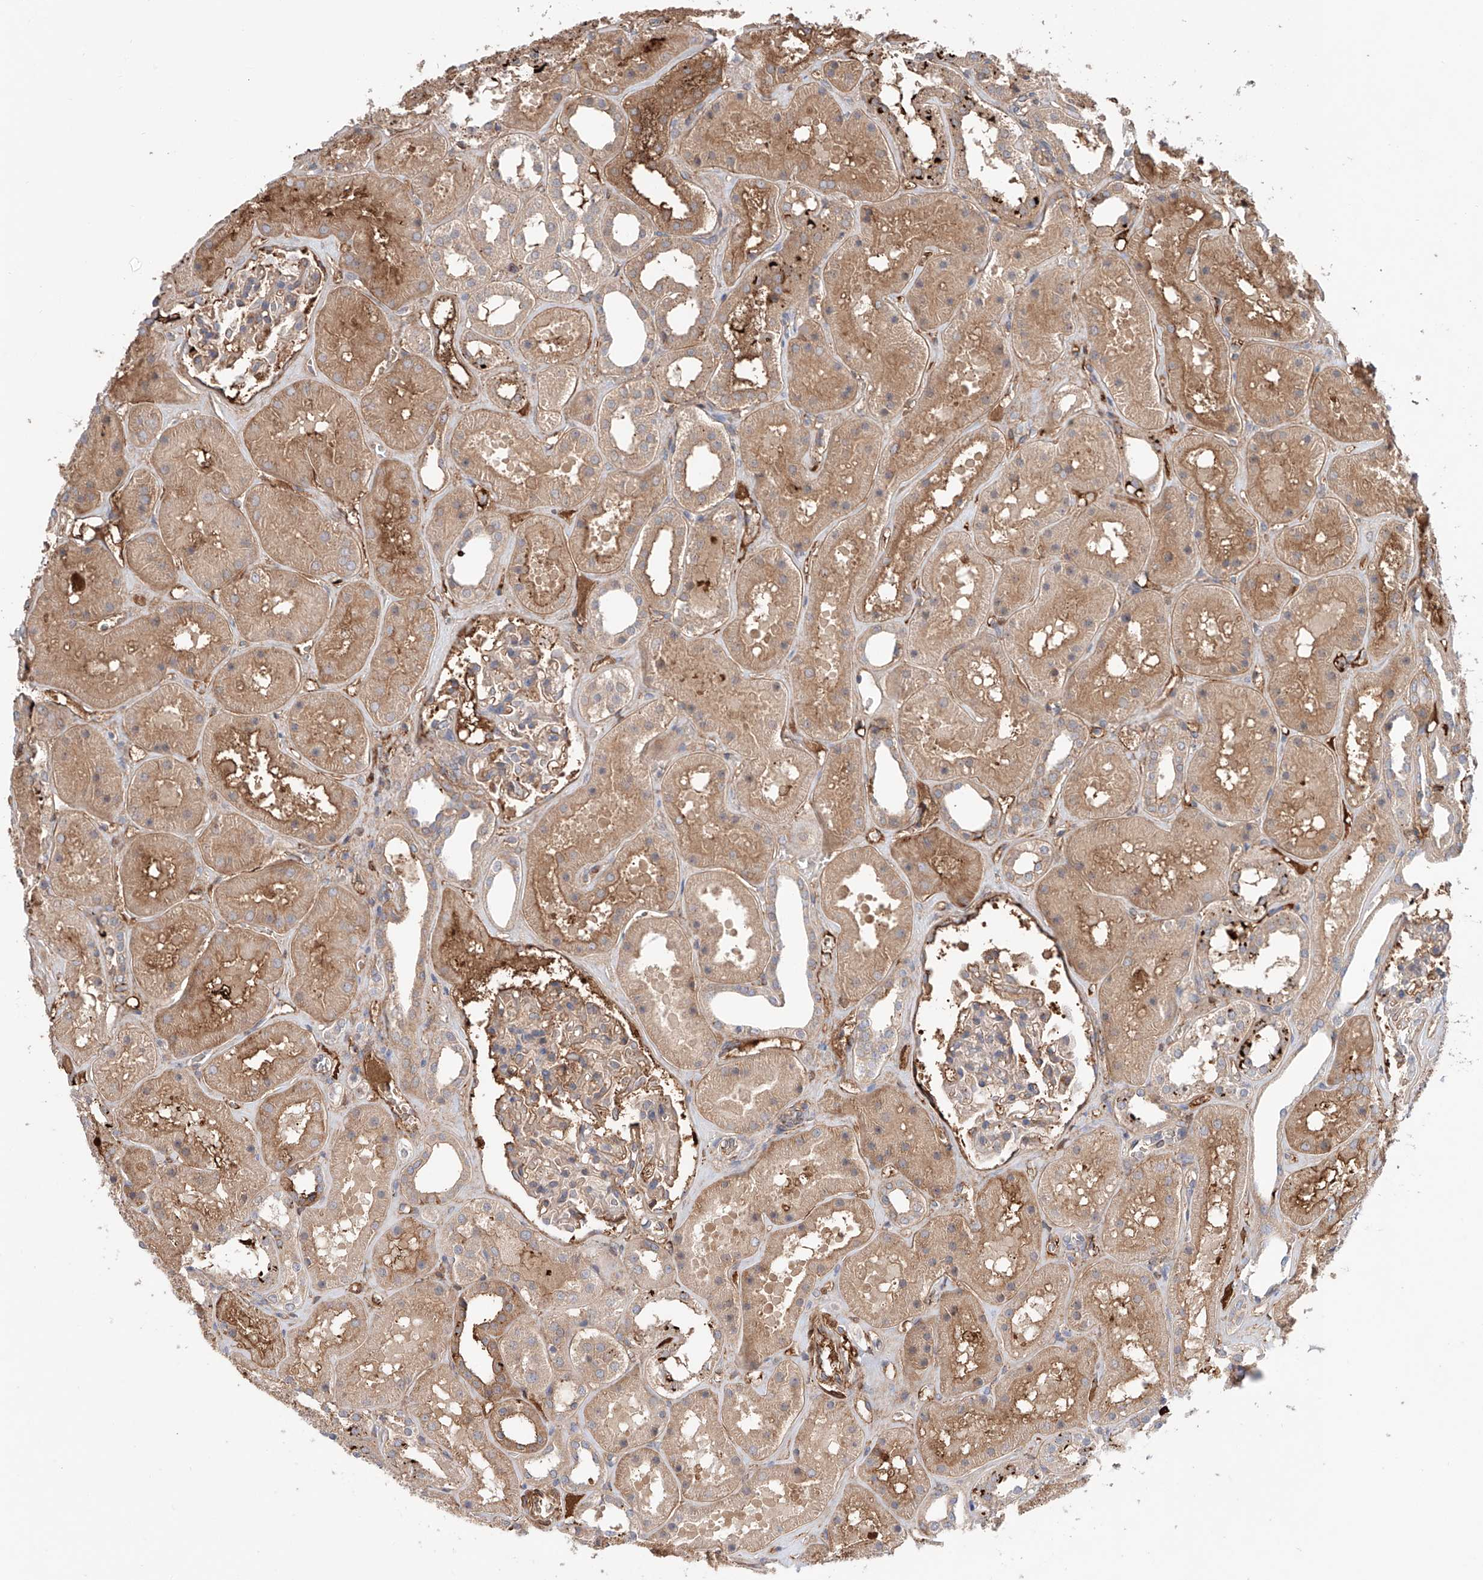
{"staining": {"intensity": "weak", "quantity": "25%-75%", "location": "cytoplasmic/membranous"}, "tissue": "kidney", "cell_type": "Cells in glomeruli", "image_type": "normal", "snomed": [{"axis": "morphology", "description": "Normal tissue, NOS"}, {"axis": "topography", "description": "Kidney"}], "caption": "Brown immunohistochemical staining in benign human kidney displays weak cytoplasmic/membranous positivity in about 25%-75% of cells in glomeruli. Nuclei are stained in blue.", "gene": "PGGT1B", "patient": {"sex": "female", "age": 41}}